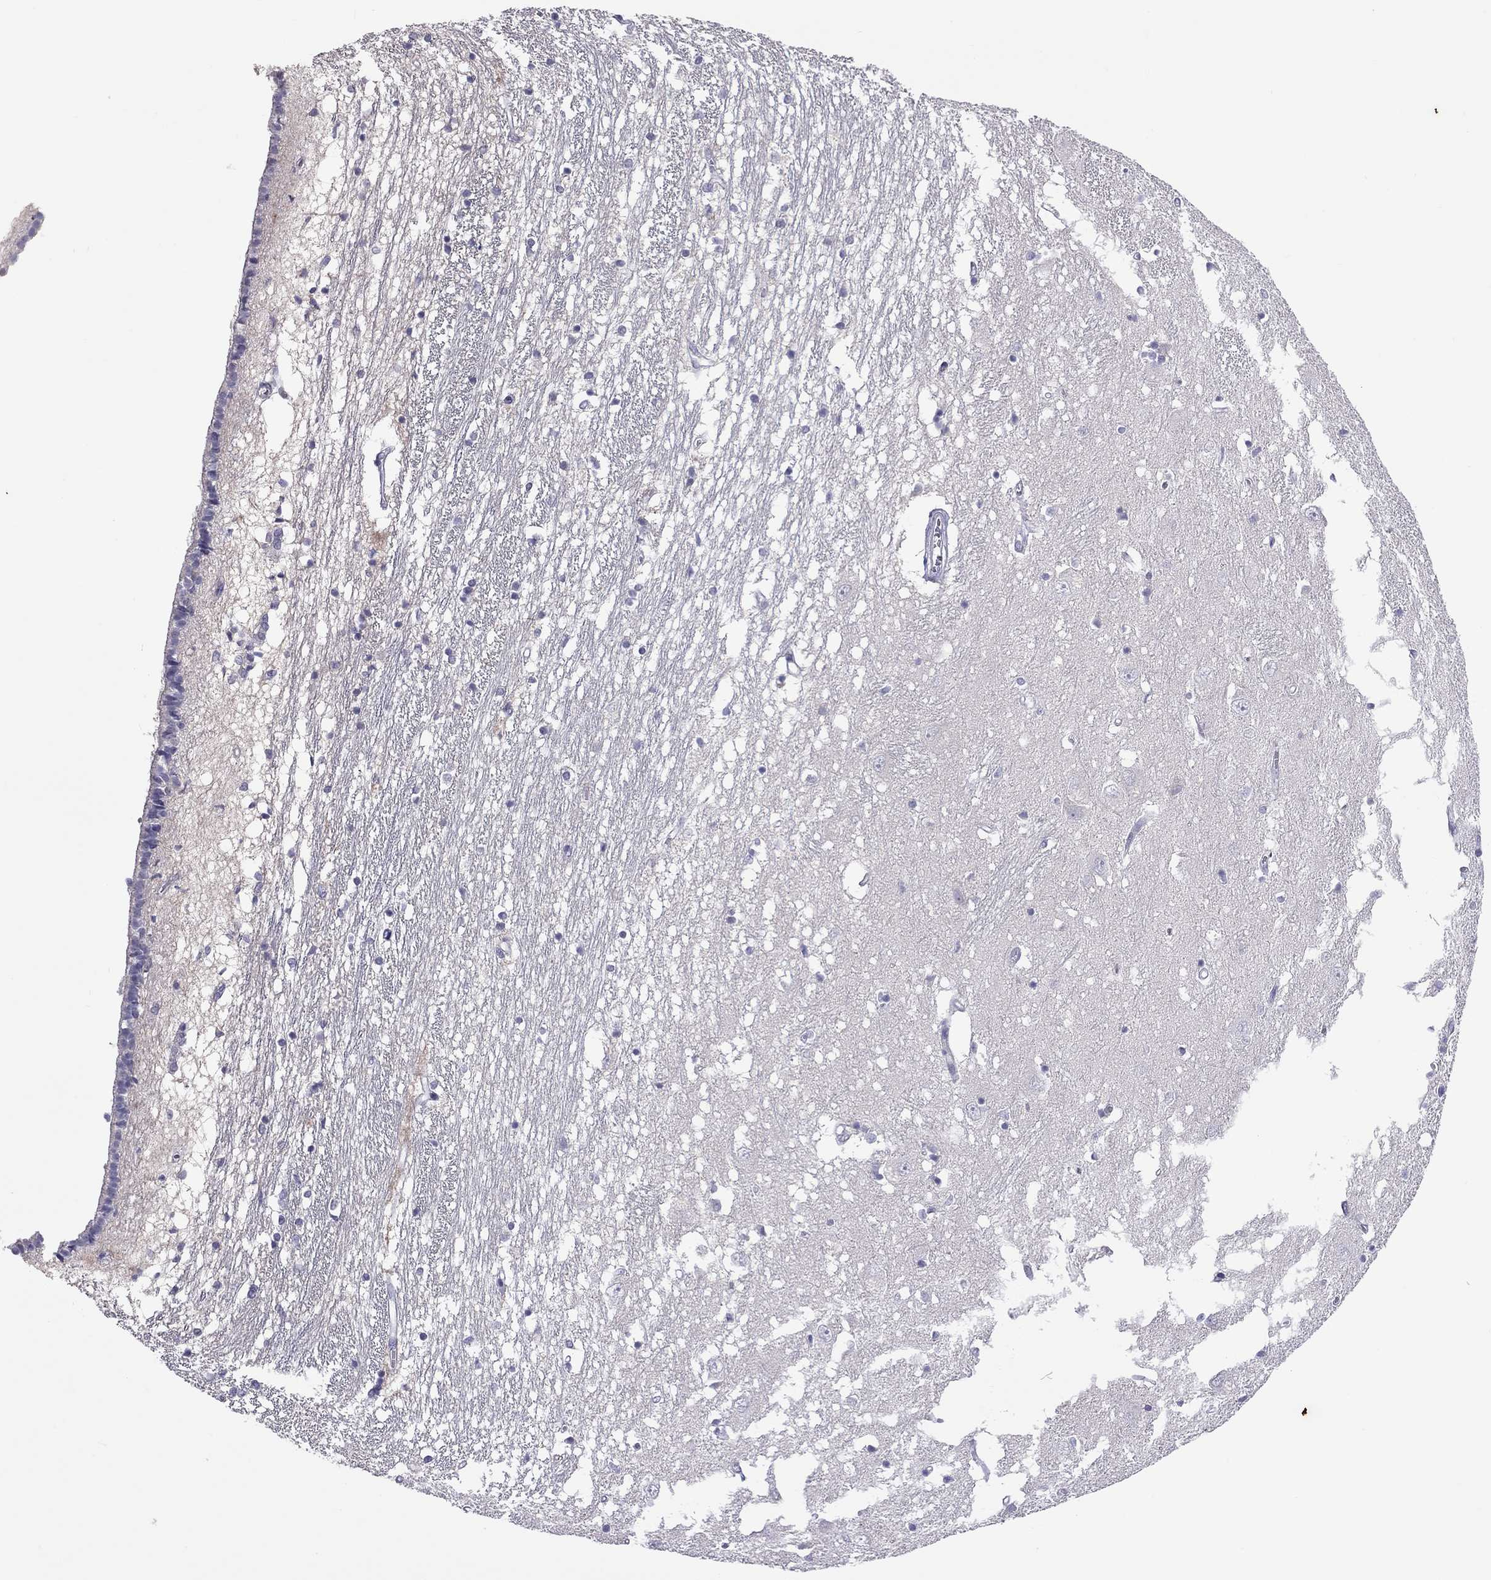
{"staining": {"intensity": "negative", "quantity": "none", "location": "none"}, "tissue": "caudate", "cell_type": "Glial cells", "image_type": "normal", "snomed": [{"axis": "morphology", "description": "Normal tissue, NOS"}, {"axis": "topography", "description": "Lateral ventricle wall"}], "caption": "Immunohistochemical staining of normal human caudate shows no significant positivity in glial cells. (Brightfield microscopy of DAB (3,3'-diaminobenzidine) immunohistochemistry (IHC) at high magnification).", "gene": "PPP1R3A", "patient": {"sex": "female", "age": 71}}